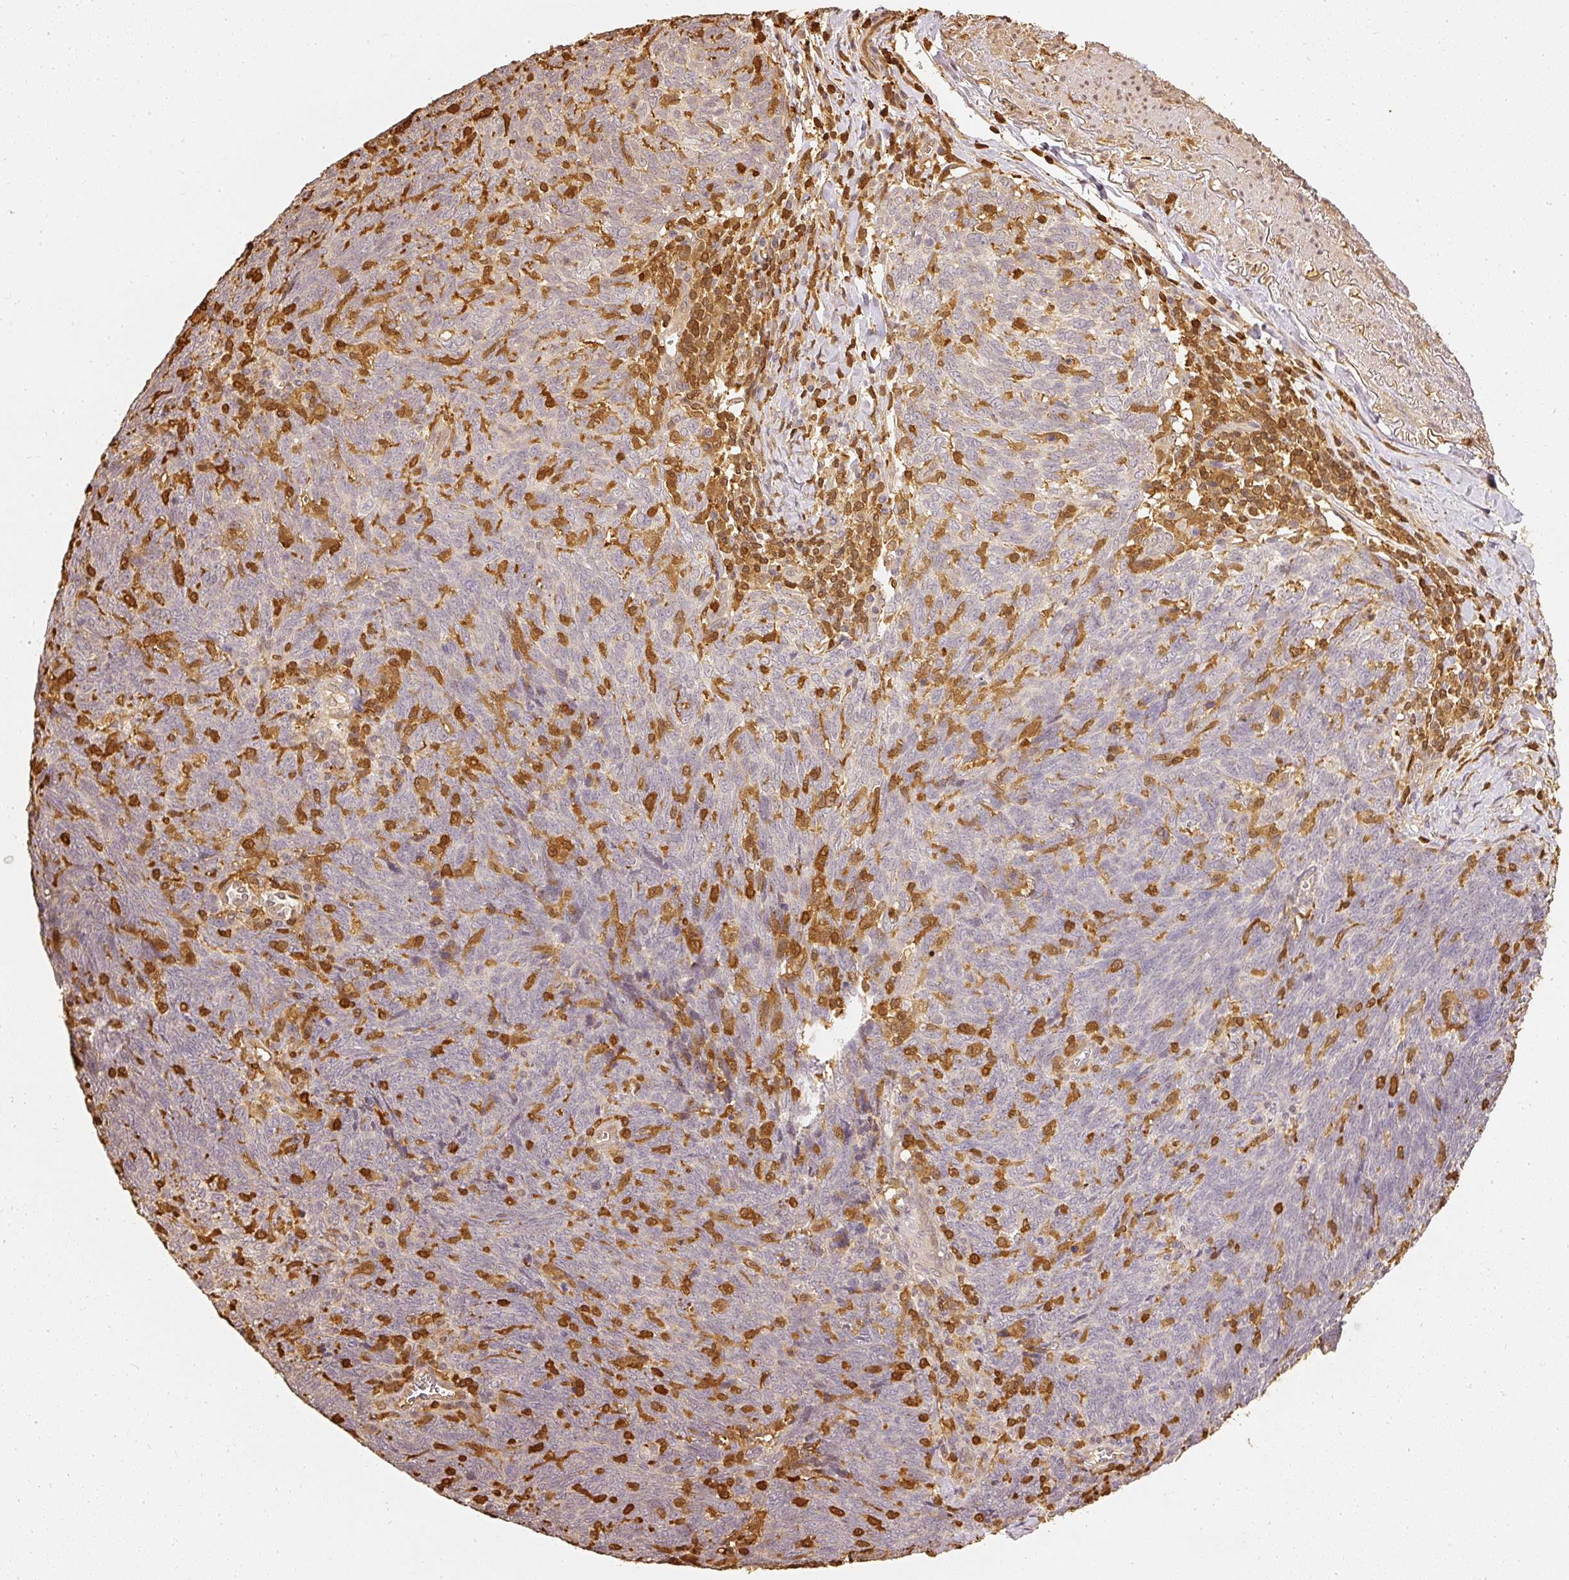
{"staining": {"intensity": "negative", "quantity": "none", "location": "none"}, "tissue": "lung cancer", "cell_type": "Tumor cells", "image_type": "cancer", "snomed": [{"axis": "morphology", "description": "Squamous cell carcinoma, NOS"}, {"axis": "topography", "description": "Lung"}], "caption": "Lung squamous cell carcinoma was stained to show a protein in brown. There is no significant expression in tumor cells. (DAB IHC visualized using brightfield microscopy, high magnification).", "gene": "PFN1", "patient": {"sex": "female", "age": 72}}